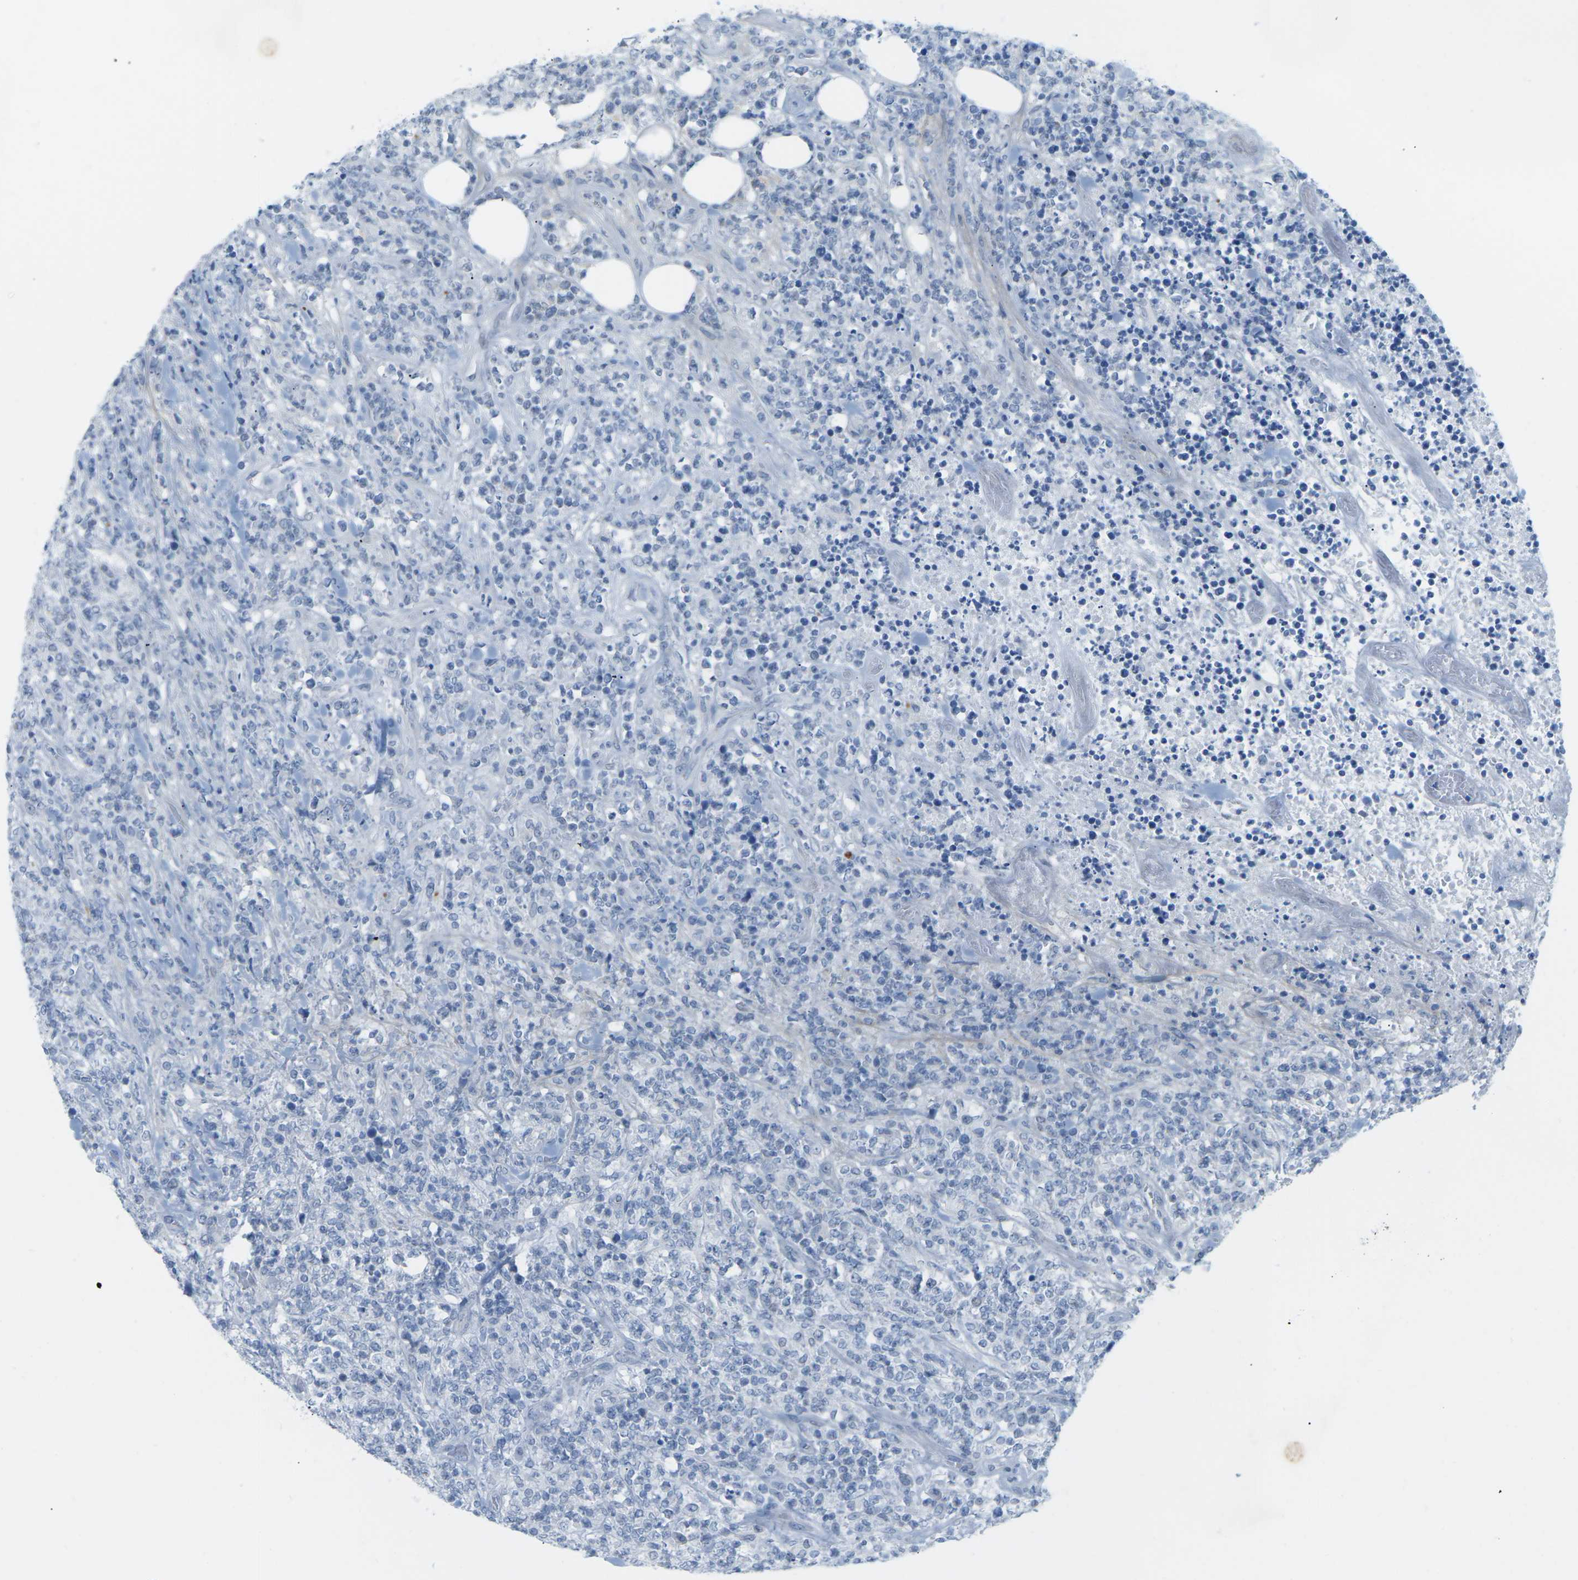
{"staining": {"intensity": "negative", "quantity": "none", "location": "none"}, "tissue": "lymphoma", "cell_type": "Tumor cells", "image_type": "cancer", "snomed": [{"axis": "morphology", "description": "Malignant lymphoma, non-Hodgkin's type, High grade"}, {"axis": "topography", "description": "Soft tissue"}], "caption": "The photomicrograph displays no staining of tumor cells in high-grade malignant lymphoma, non-Hodgkin's type.", "gene": "HLTF", "patient": {"sex": "male", "age": 18}}